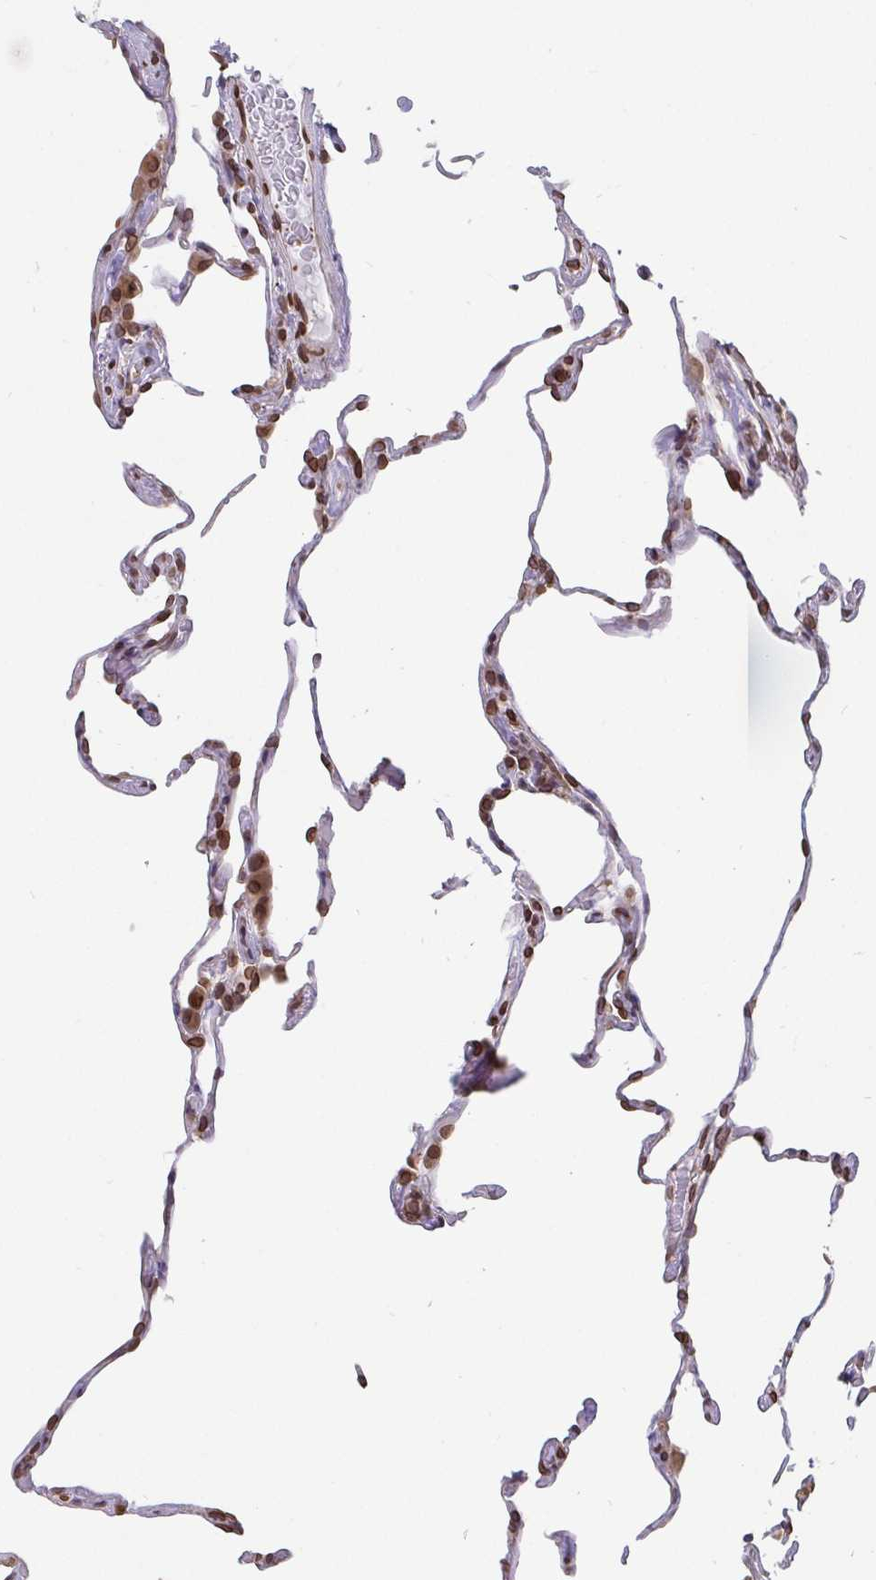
{"staining": {"intensity": "moderate", "quantity": "25%-75%", "location": "cytoplasmic/membranous,nuclear"}, "tissue": "lung", "cell_type": "Alveolar cells", "image_type": "normal", "snomed": [{"axis": "morphology", "description": "Normal tissue, NOS"}, {"axis": "topography", "description": "Lung"}], "caption": "A brown stain labels moderate cytoplasmic/membranous,nuclear positivity of a protein in alveolar cells of unremarkable lung. (IHC, brightfield microscopy, high magnification).", "gene": "EMD", "patient": {"sex": "female", "age": 57}}